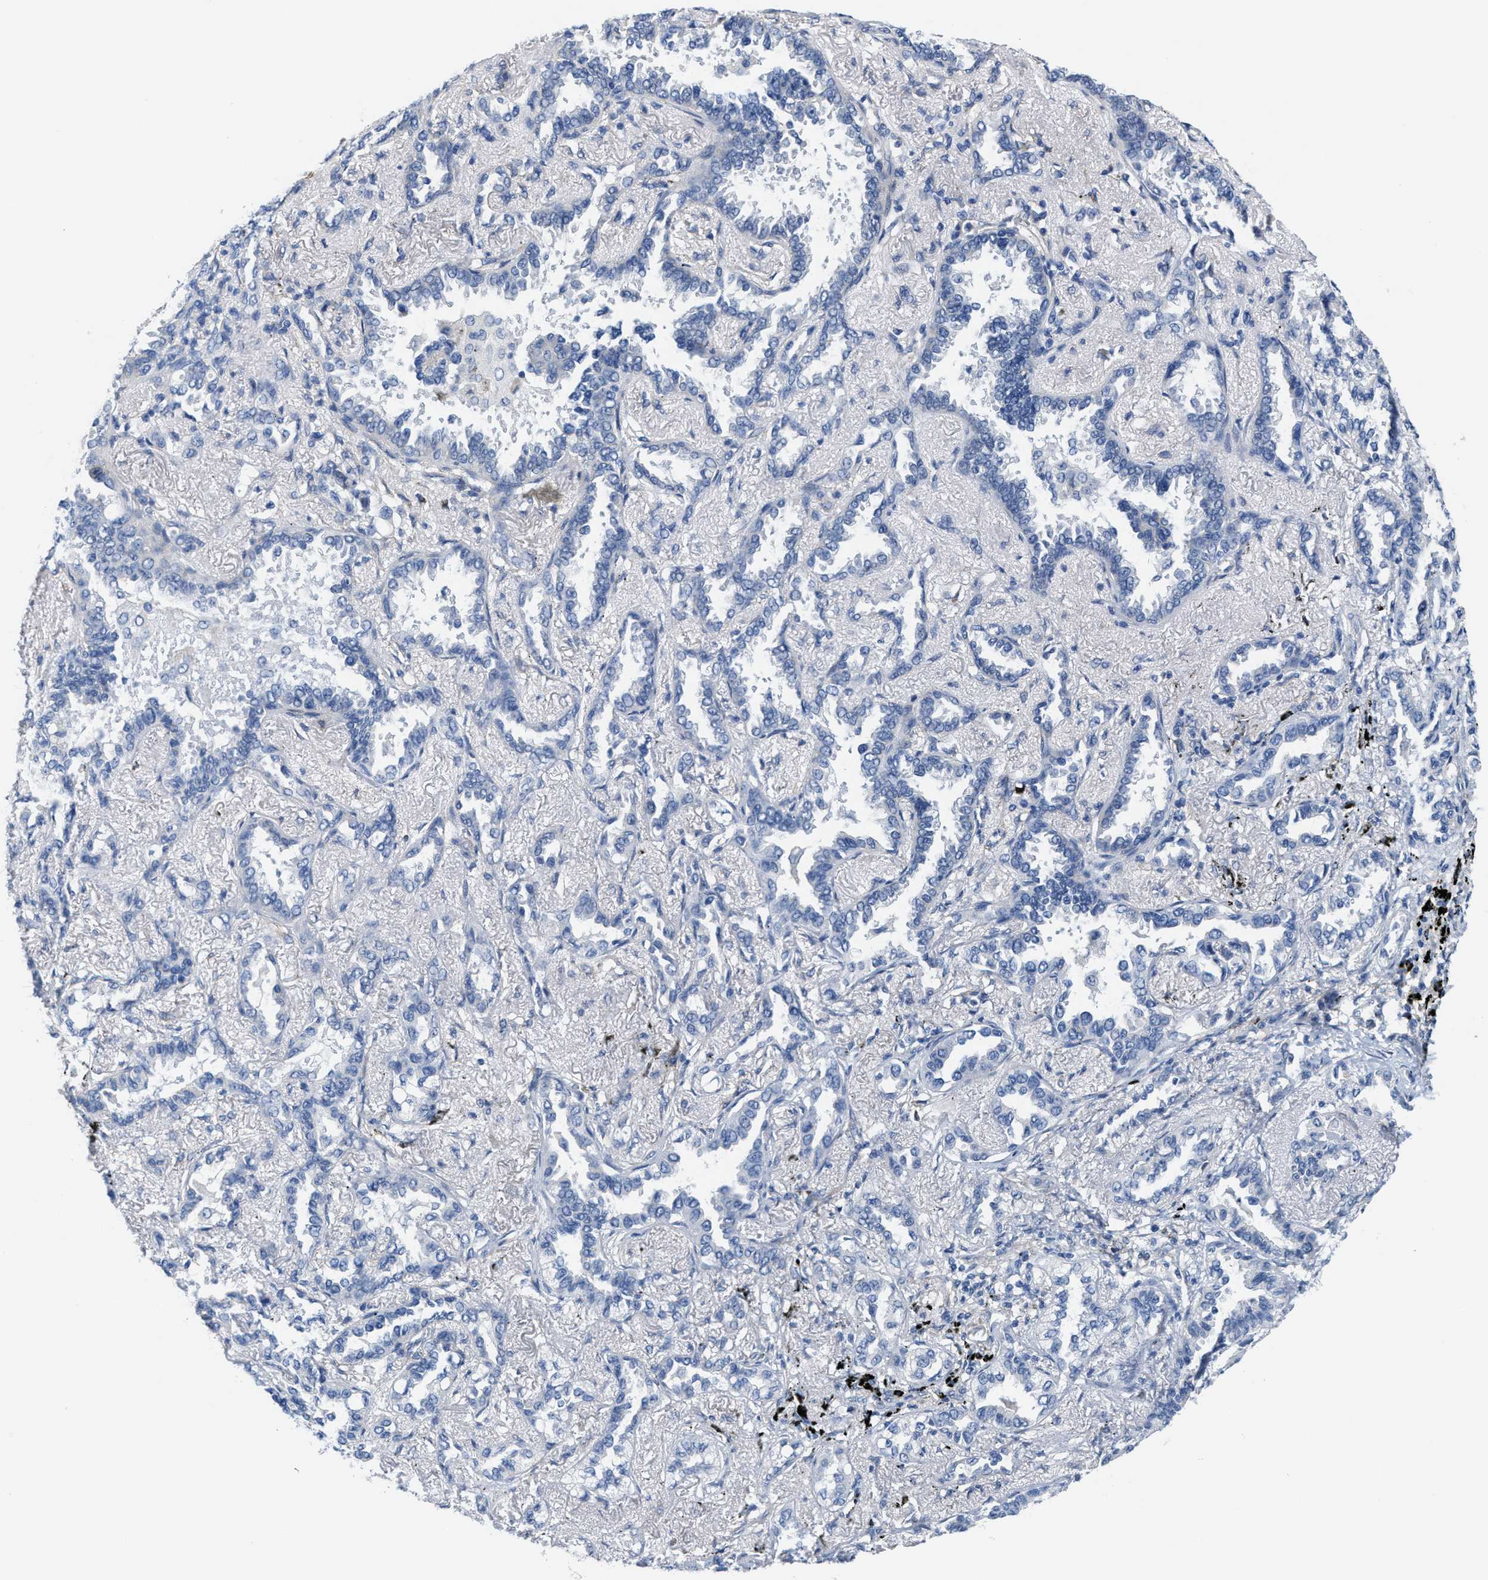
{"staining": {"intensity": "negative", "quantity": "none", "location": "none"}, "tissue": "lung cancer", "cell_type": "Tumor cells", "image_type": "cancer", "snomed": [{"axis": "morphology", "description": "Adenocarcinoma, NOS"}, {"axis": "topography", "description": "Lung"}], "caption": "DAB (3,3'-diaminobenzidine) immunohistochemical staining of lung cancer demonstrates no significant positivity in tumor cells.", "gene": "DSCAM", "patient": {"sex": "male", "age": 59}}